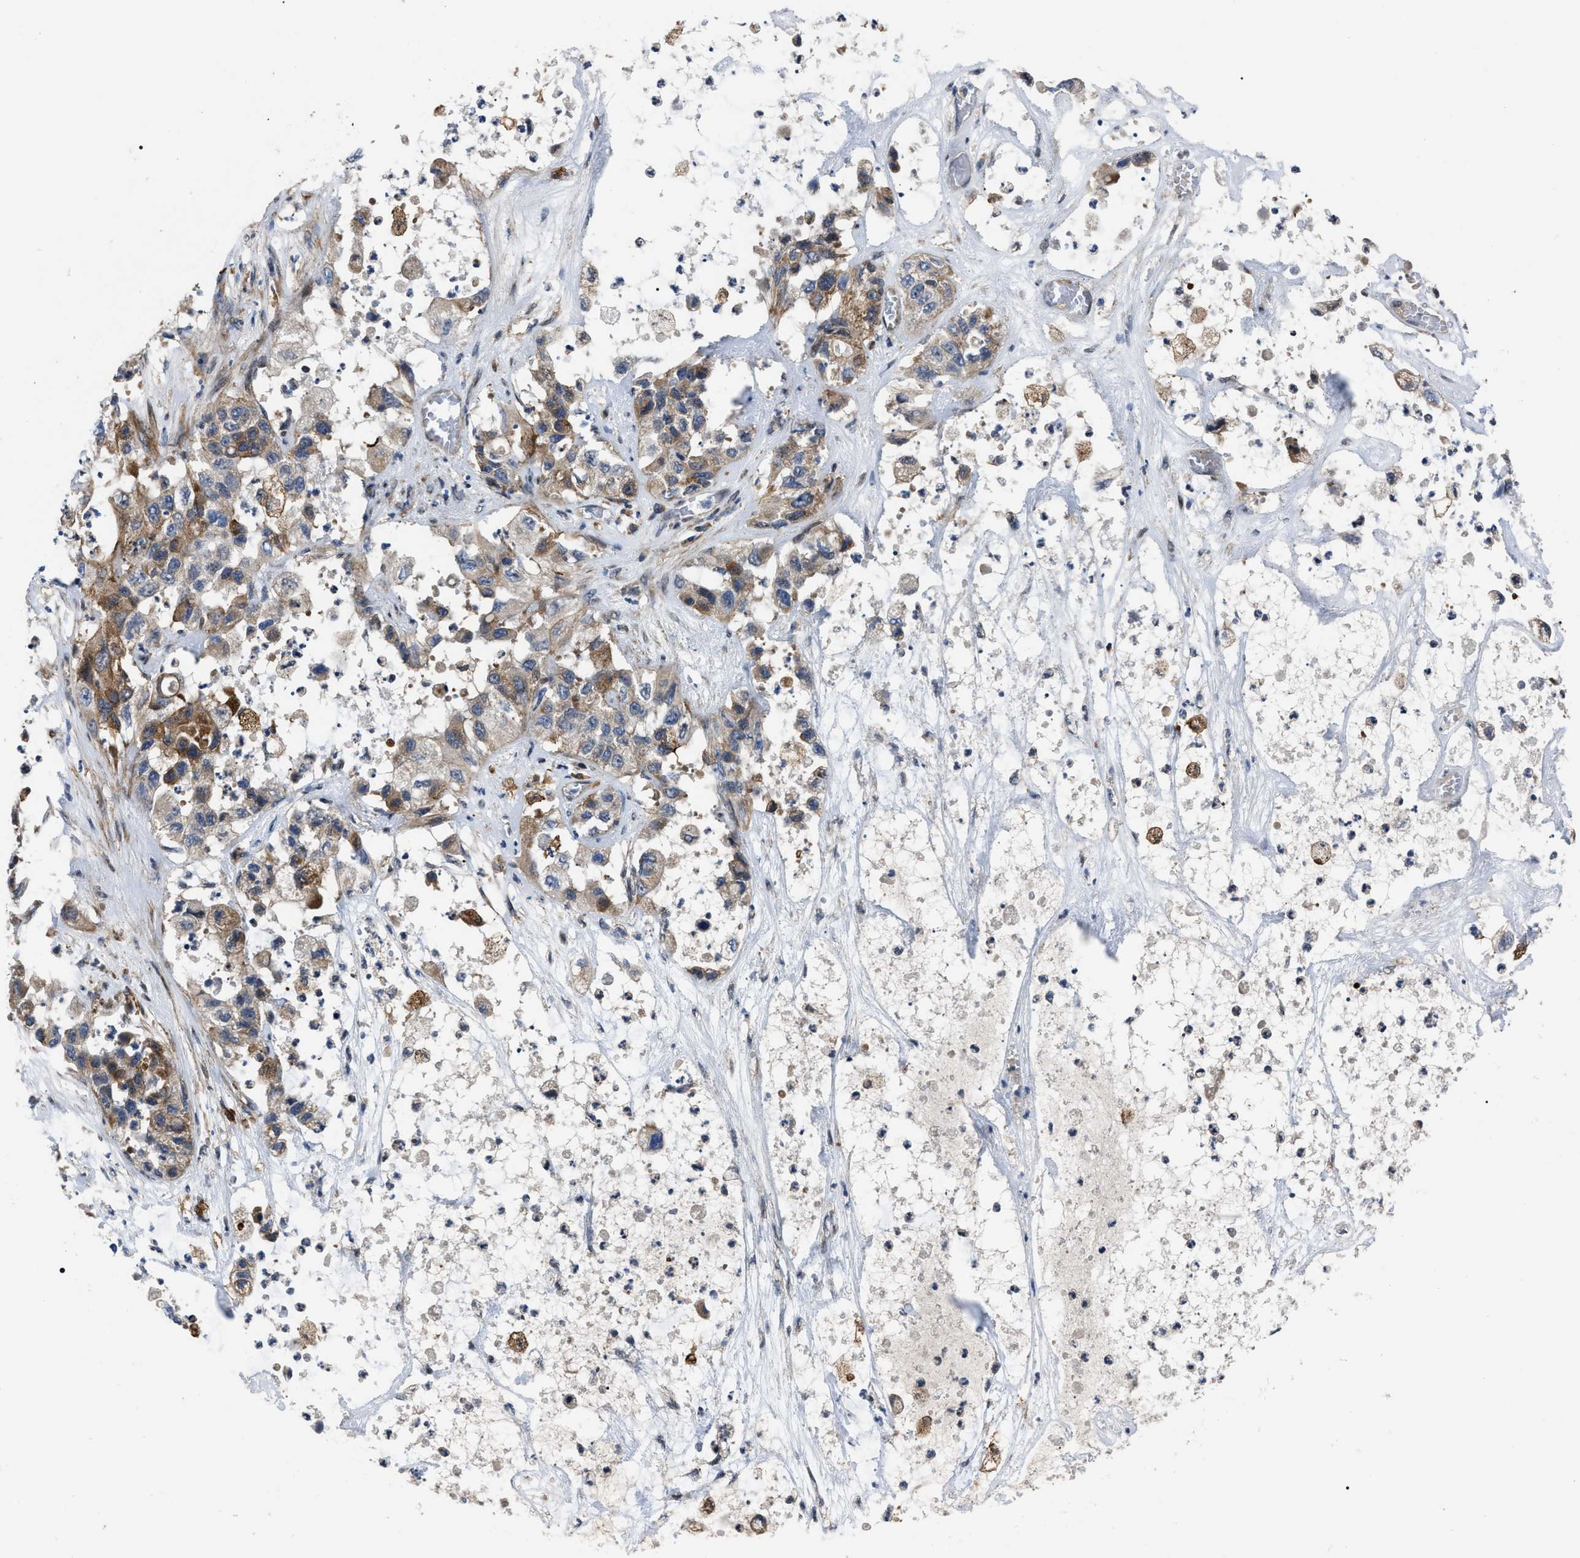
{"staining": {"intensity": "moderate", "quantity": ">75%", "location": "cytoplasmic/membranous"}, "tissue": "pancreatic cancer", "cell_type": "Tumor cells", "image_type": "cancer", "snomed": [{"axis": "morphology", "description": "Adenocarcinoma, NOS"}, {"axis": "topography", "description": "Pancreas"}], "caption": "About >75% of tumor cells in human pancreatic cancer display moderate cytoplasmic/membranous protein expression as visualized by brown immunohistochemical staining.", "gene": "PPWD1", "patient": {"sex": "female", "age": 78}}